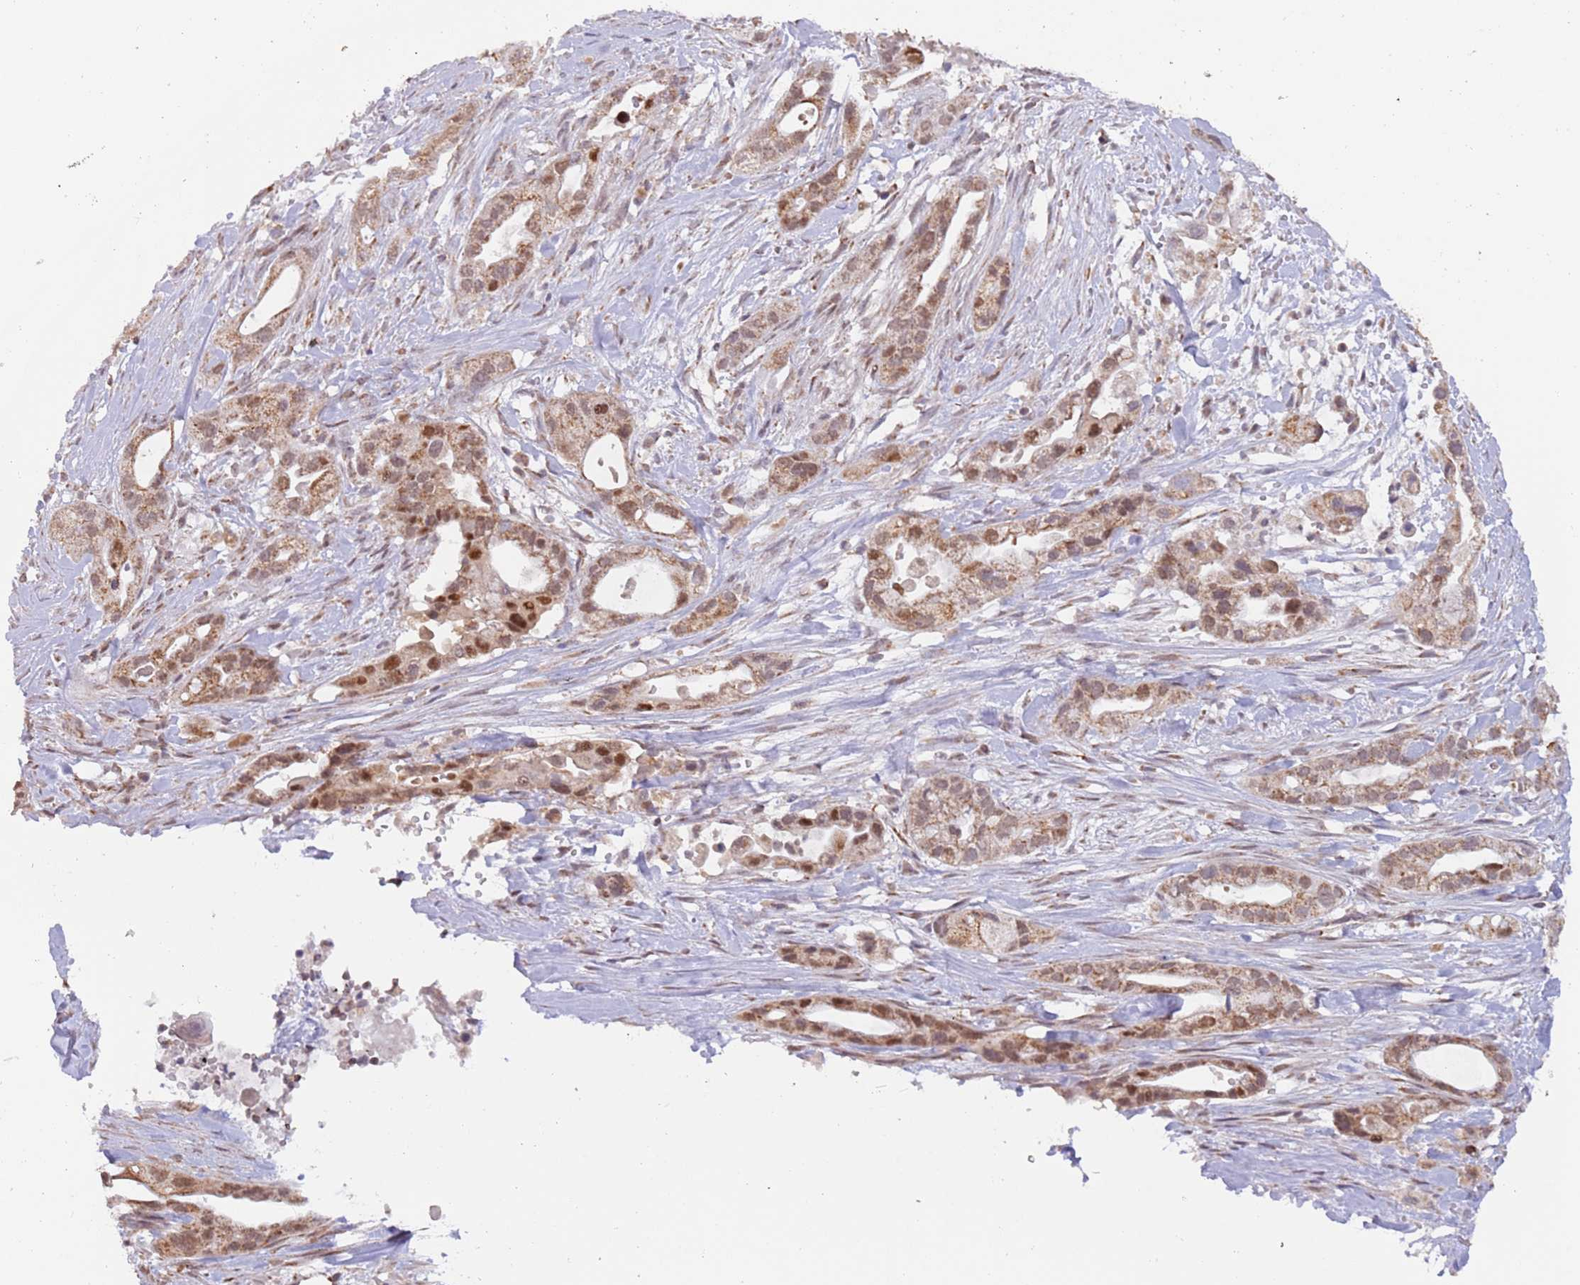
{"staining": {"intensity": "moderate", "quantity": ">75%", "location": "cytoplasmic/membranous,nuclear"}, "tissue": "pancreatic cancer", "cell_type": "Tumor cells", "image_type": "cancer", "snomed": [{"axis": "morphology", "description": "Adenocarcinoma, NOS"}, {"axis": "topography", "description": "Pancreas"}], "caption": "Tumor cells demonstrate moderate cytoplasmic/membranous and nuclear expression in approximately >75% of cells in adenocarcinoma (pancreatic).", "gene": "TIMM13", "patient": {"sex": "male", "age": 44}}